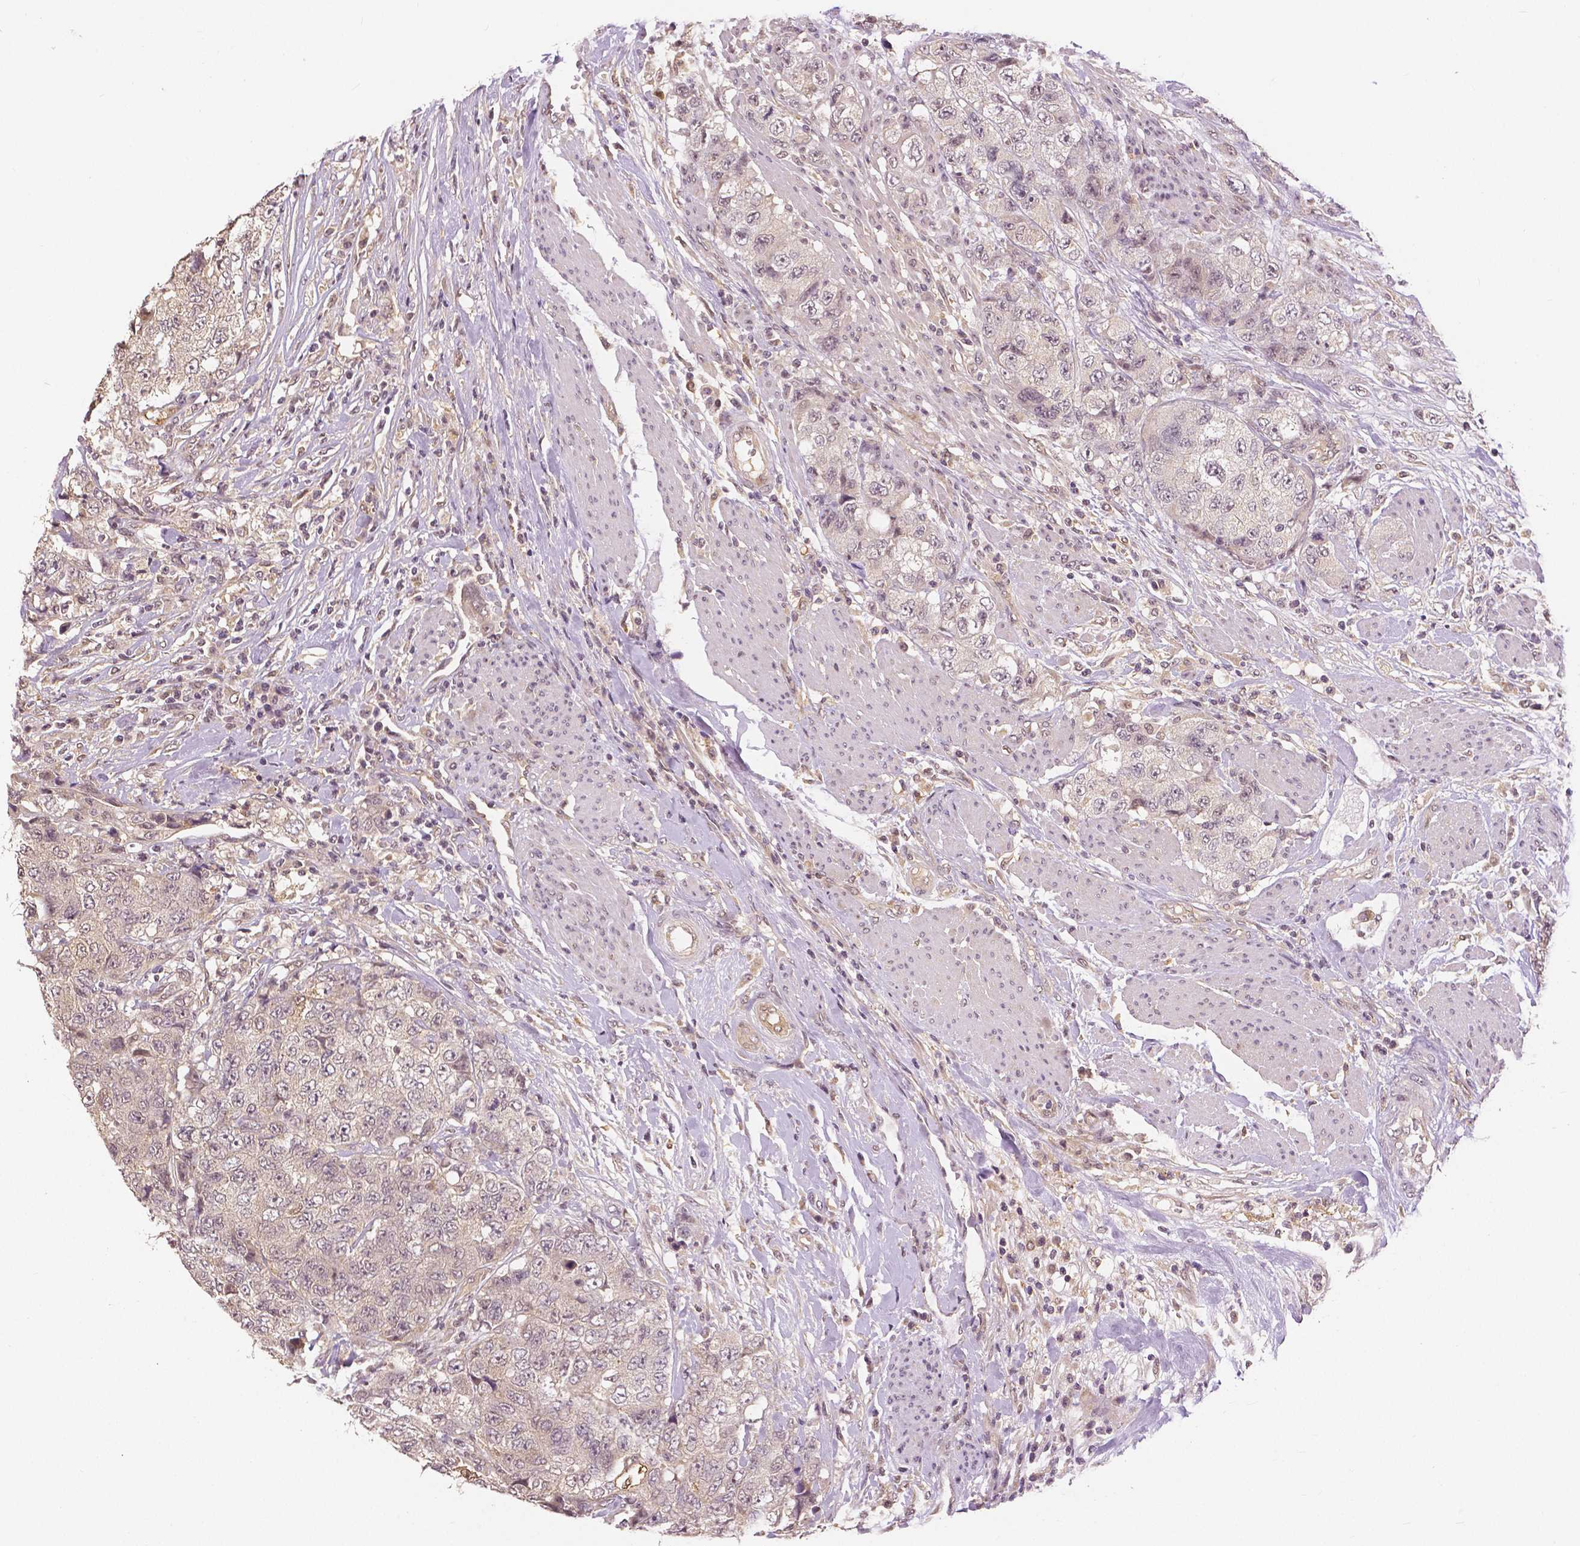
{"staining": {"intensity": "weak", "quantity": "25%-75%", "location": "nuclear"}, "tissue": "urothelial cancer", "cell_type": "Tumor cells", "image_type": "cancer", "snomed": [{"axis": "morphology", "description": "Urothelial carcinoma, High grade"}, {"axis": "topography", "description": "Urinary bladder"}], "caption": "Tumor cells exhibit weak nuclear expression in approximately 25%-75% of cells in urothelial cancer.", "gene": "MAP1LC3B", "patient": {"sex": "female", "age": 78}}